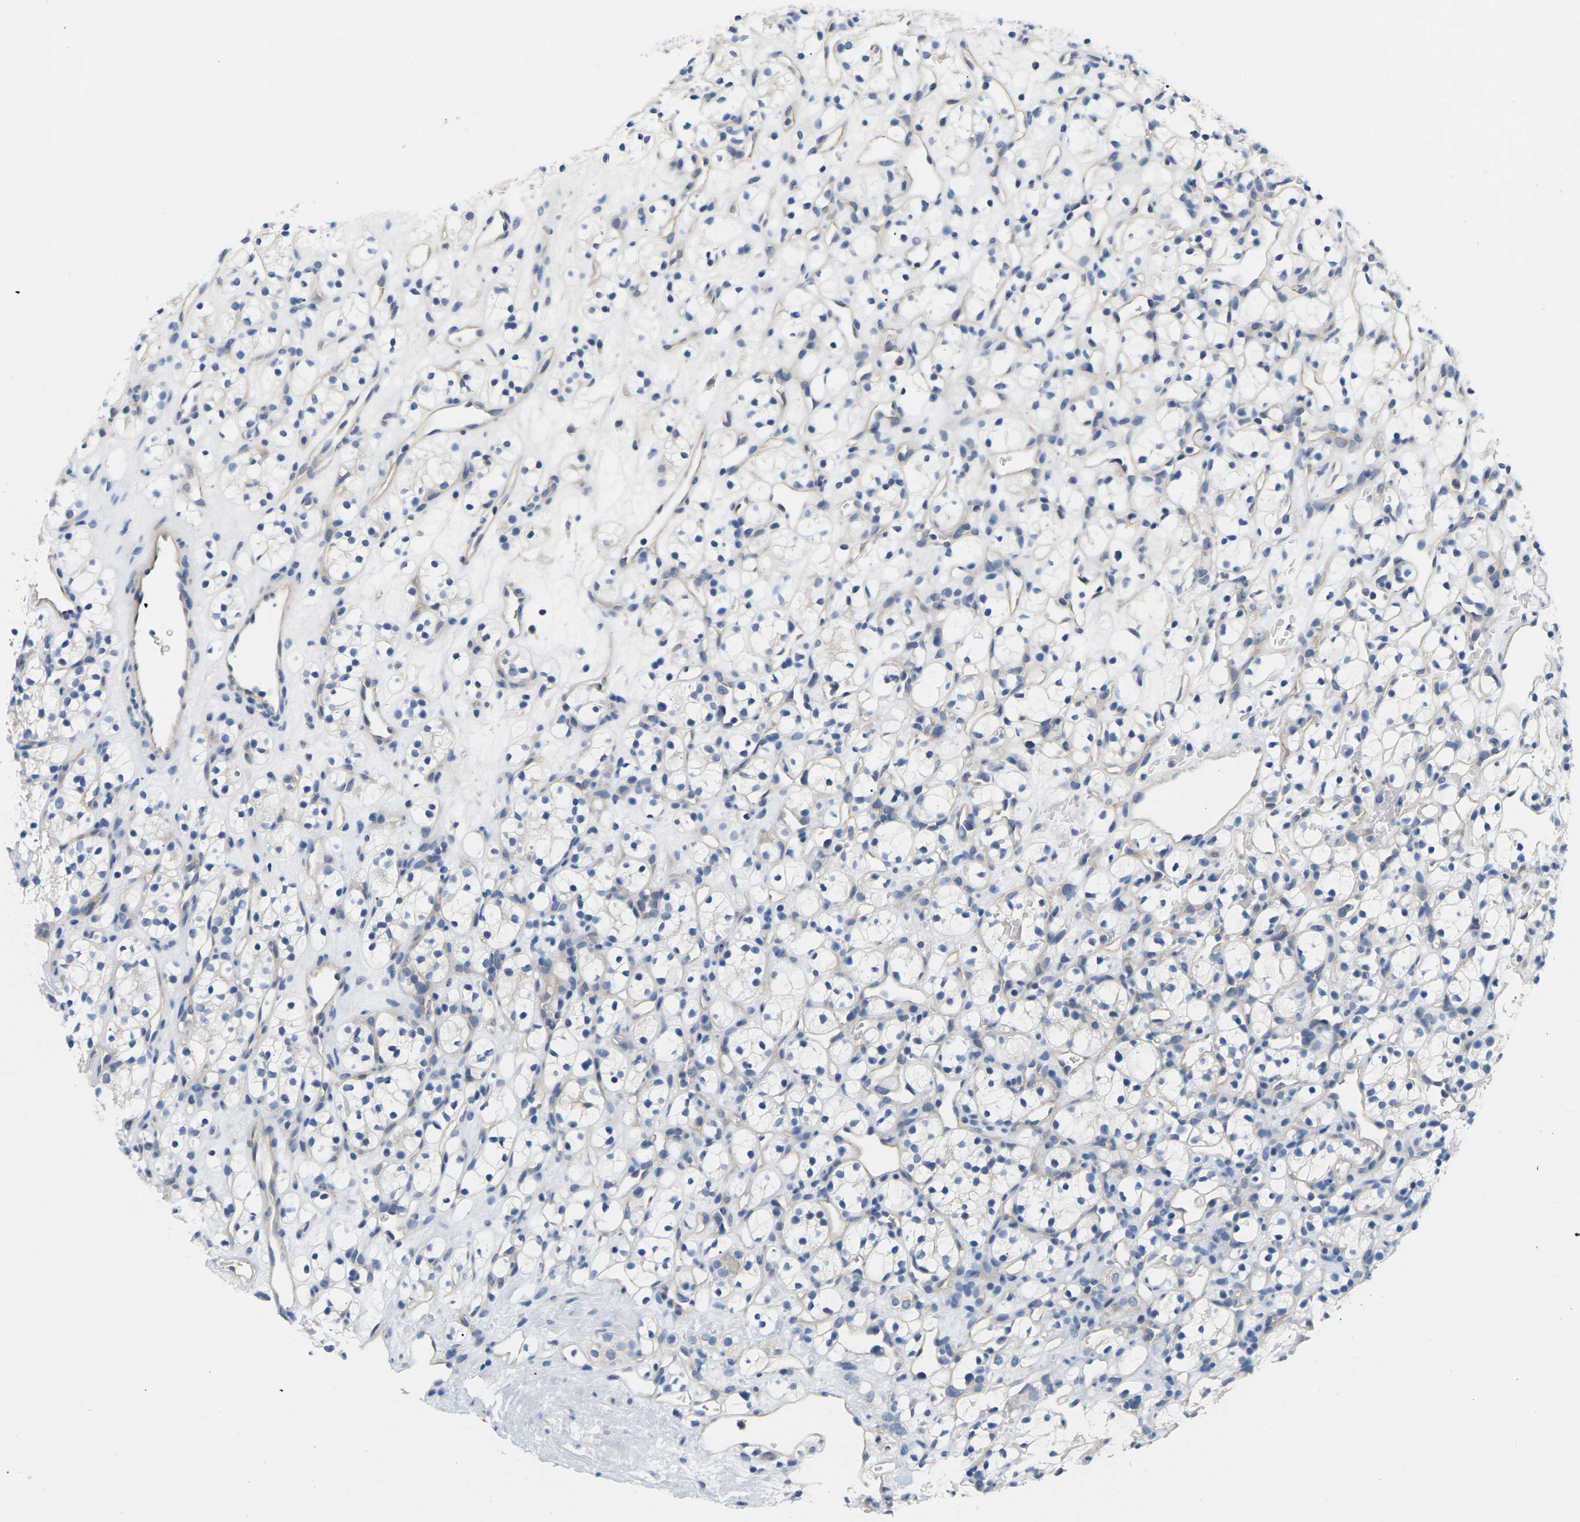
{"staining": {"intensity": "negative", "quantity": "none", "location": "none"}, "tissue": "renal cancer", "cell_type": "Tumor cells", "image_type": "cancer", "snomed": [{"axis": "morphology", "description": "Adenocarcinoma, NOS"}, {"axis": "topography", "description": "Kidney"}], "caption": "There is no significant expression in tumor cells of renal cancer.", "gene": "ITGA5", "patient": {"sex": "female", "age": 60}}